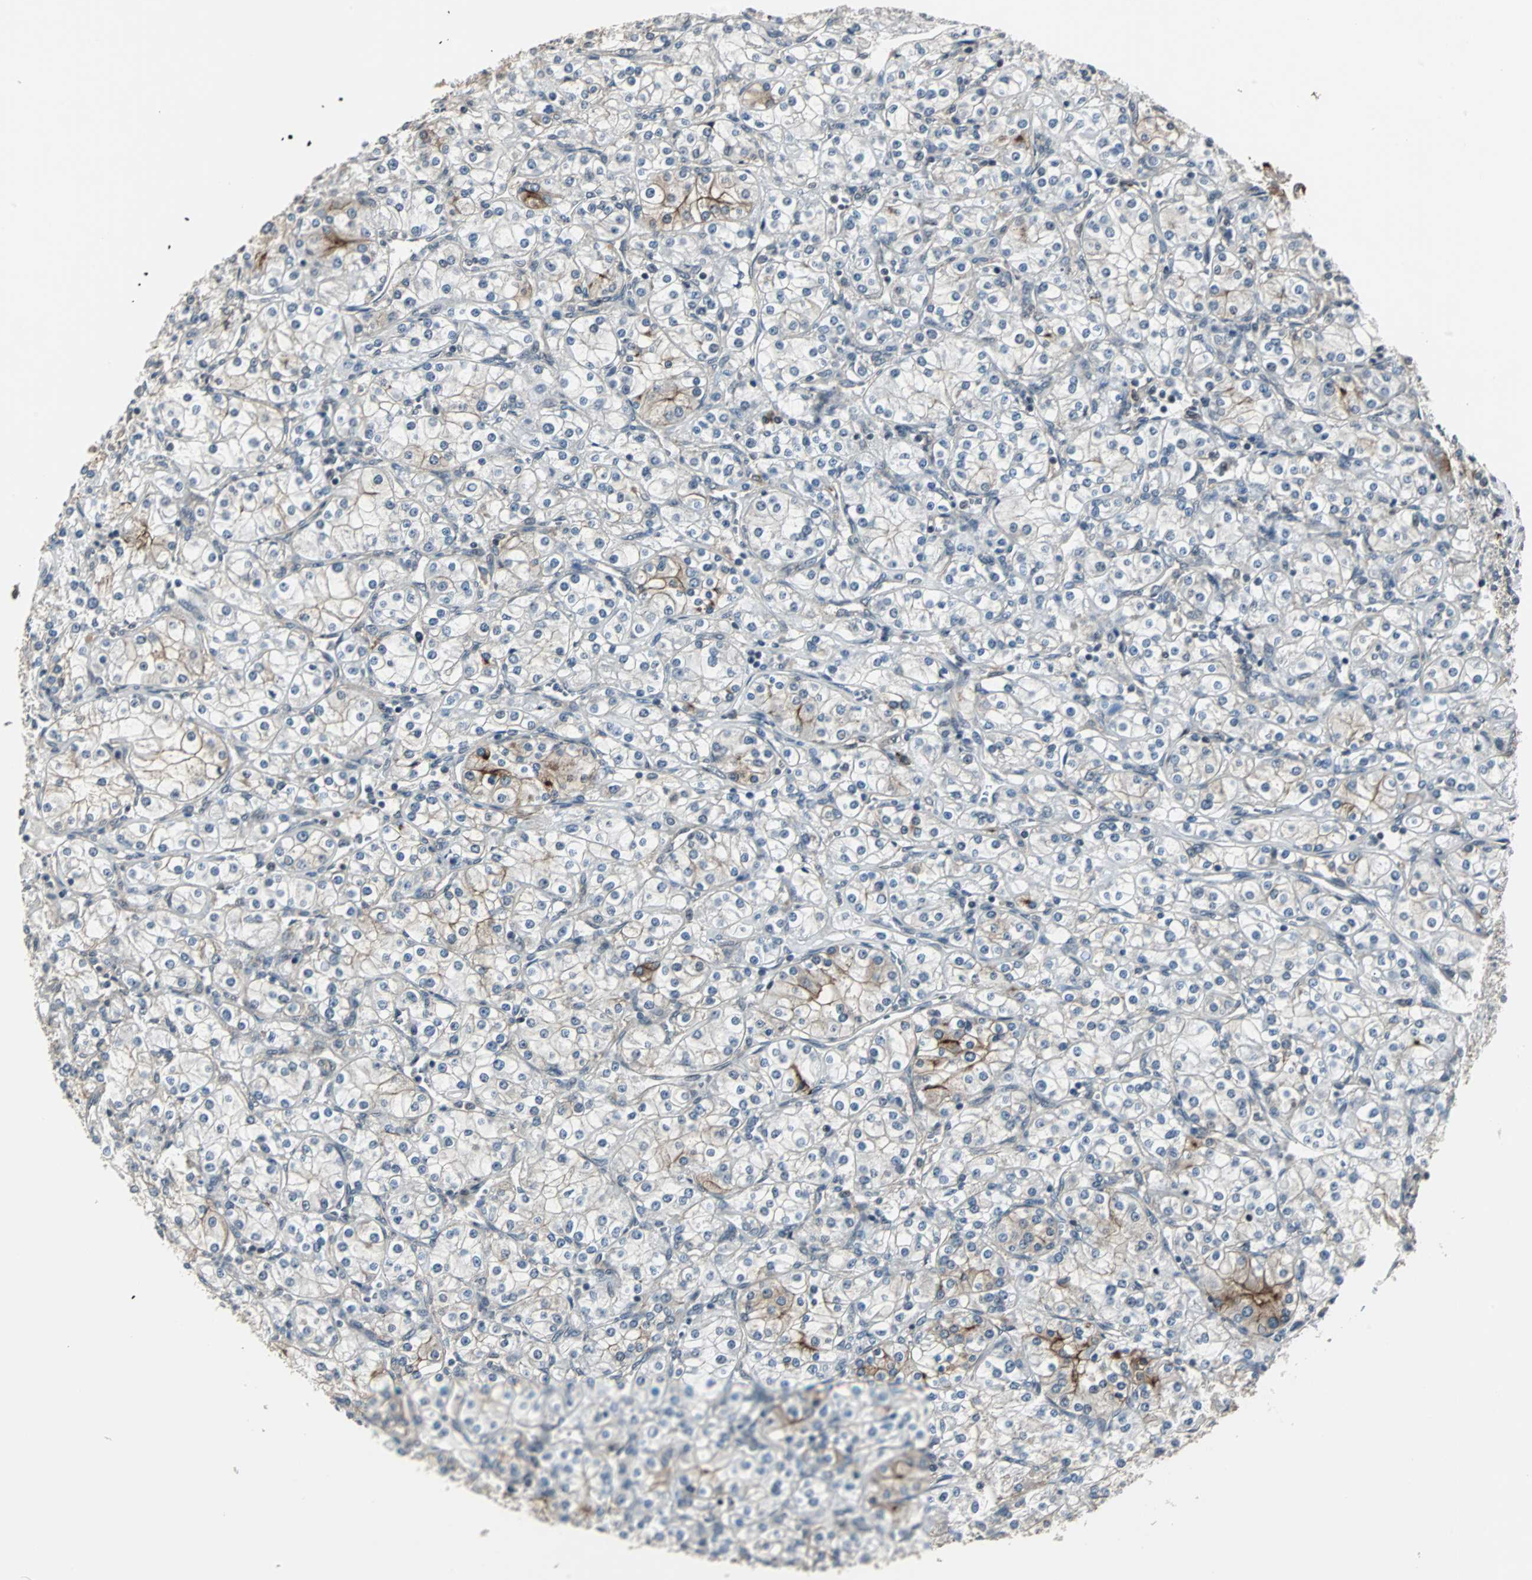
{"staining": {"intensity": "moderate", "quantity": "<25%", "location": "cytoplasmic/membranous"}, "tissue": "renal cancer", "cell_type": "Tumor cells", "image_type": "cancer", "snomed": [{"axis": "morphology", "description": "Adenocarcinoma, NOS"}, {"axis": "topography", "description": "Kidney"}], "caption": "High-power microscopy captured an immunohistochemistry (IHC) image of renal cancer, revealing moderate cytoplasmic/membranous staining in about <25% of tumor cells. The staining is performed using DAB brown chromogen to label protein expression. The nuclei are counter-stained blue using hematoxylin.", "gene": "MKX", "patient": {"sex": "male", "age": 77}}